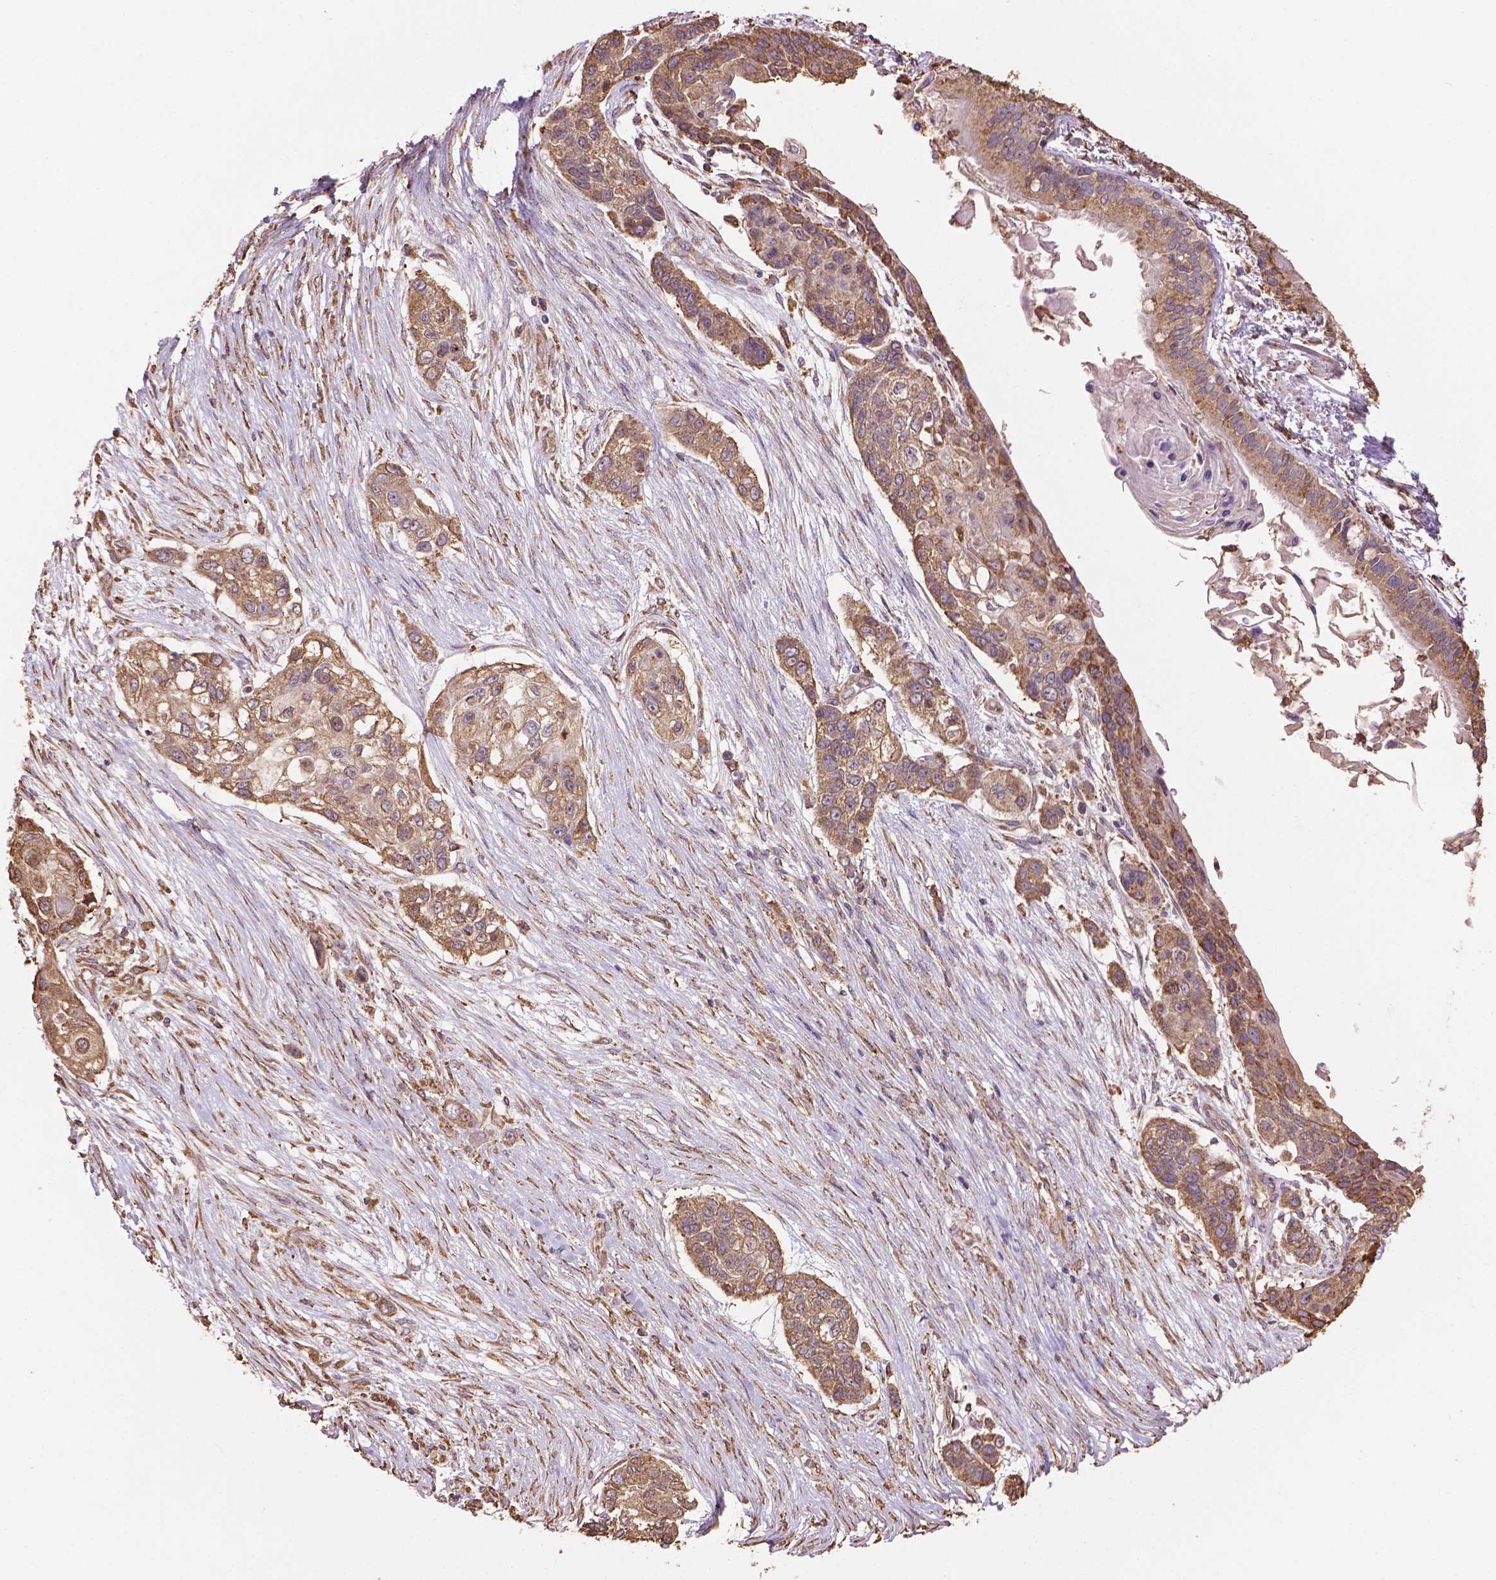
{"staining": {"intensity": "moderate", "quantity": ">75%", "location": "cytoplasmic/membranous"}, "tissue": "lung cancer", "cell_type": "Tumor cells", "image_type": "cancer", "snomed": [{"axis": "morphology", "description": "Squamous cell carcinoma, NOS"}, {"axis": "topography", "description": "Lung"}], "caption": "Moderate cytoplasmic/membranous expression for a protein is present in about >75% of tumor cells of squamous cell carcinoma (lung) using immunohistochemistry (IHC).", "gene": "PPP2R5E", "patient": {"sex": "male", "age": 69}}